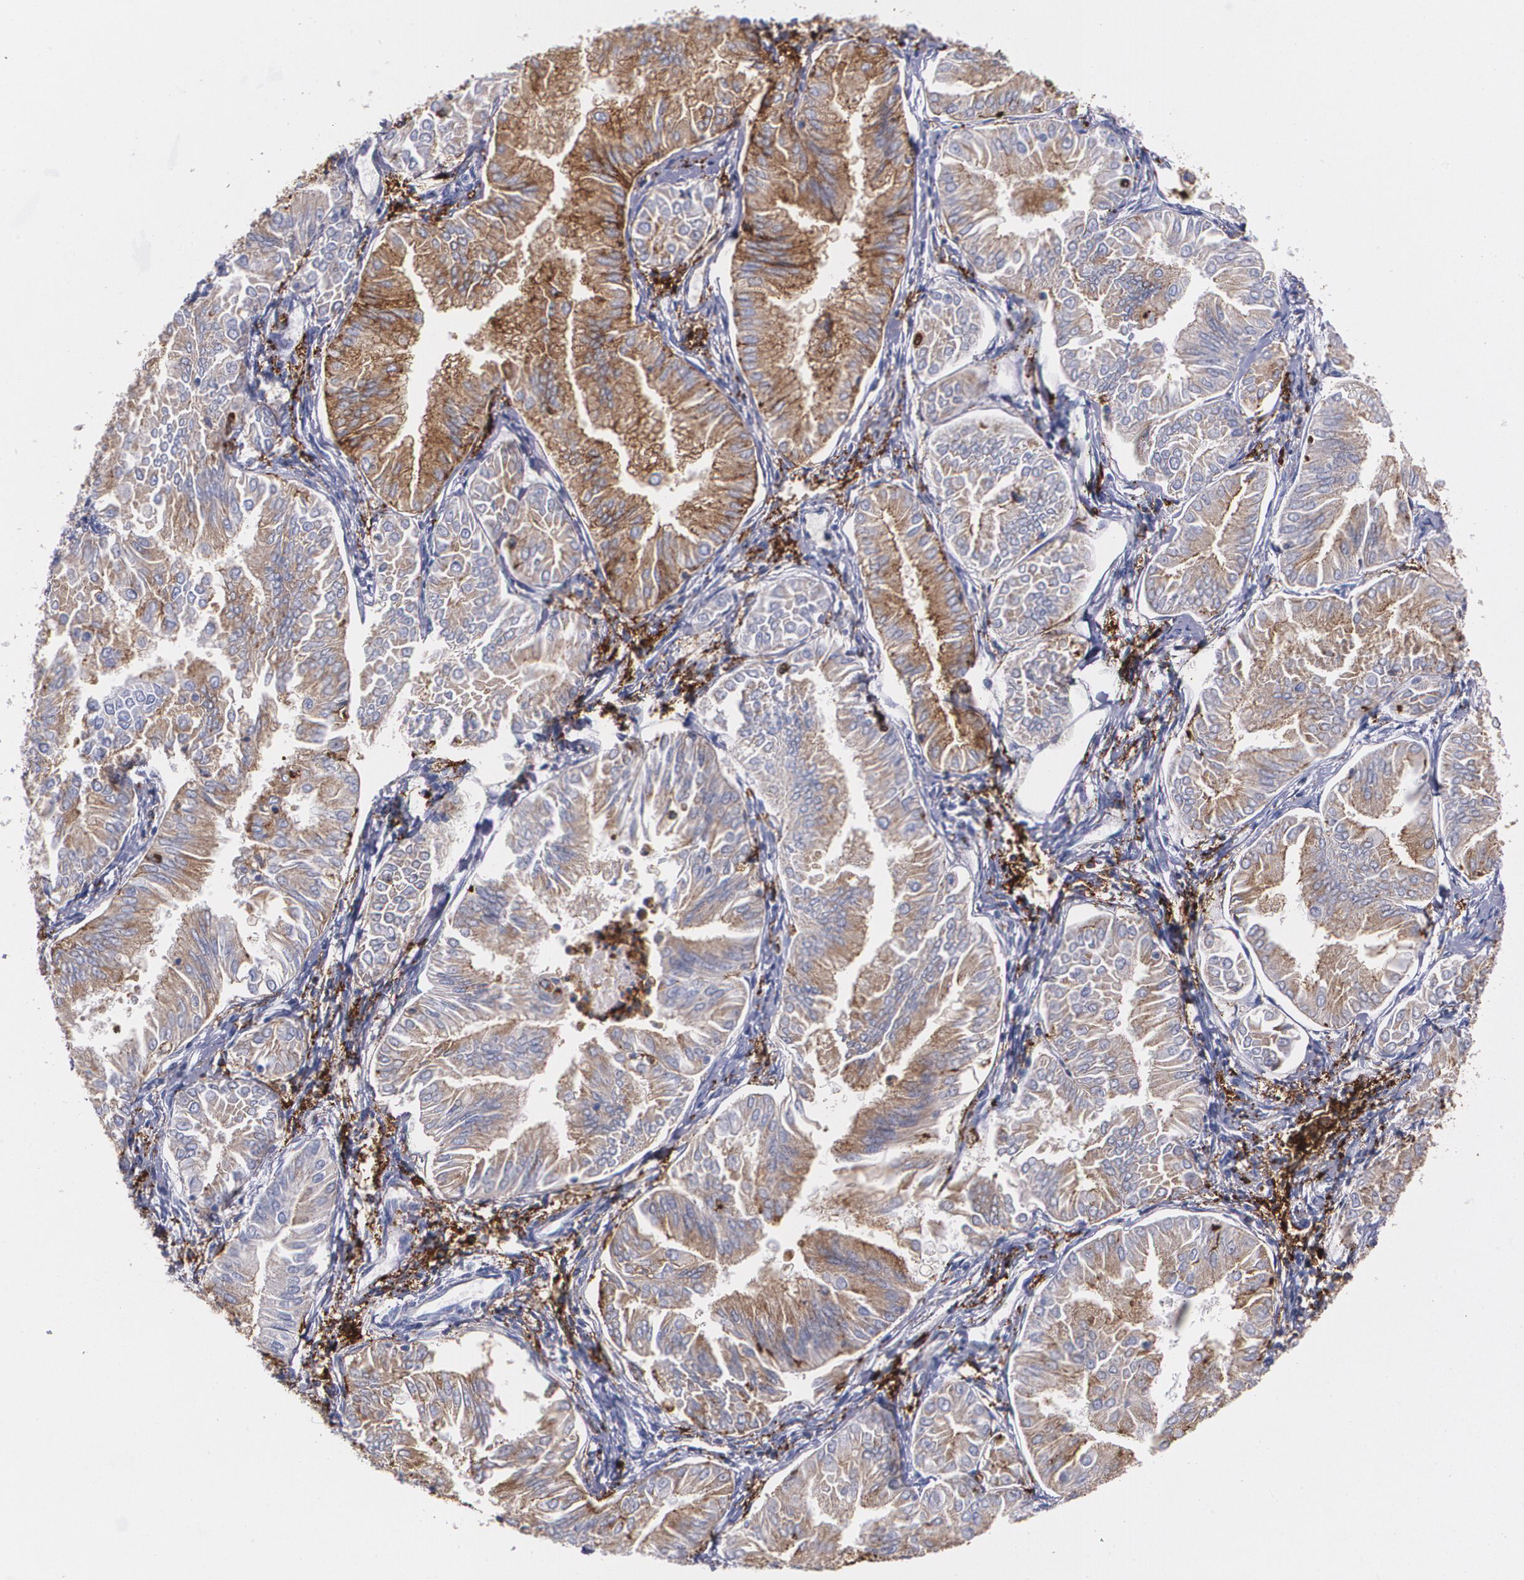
{"staining": {"intensity": "moderate", "quantity": "25%-75%", "location": "cytoplasmic/membranous"}, "tissue": "endometrial cancer", "cell_type": "Tumor cells", "image_type": "cancer", "snomed": [{"axis": "morphology", "description": "Adenocarcinoma, NOS"}, {"axis": "topography", "description": "Endometrium"}], "caption": "Immunohistochemistry staining of adenocarcinoma (endometrial), which shows medium levels of moderate cytoplasmic/membranous expression in approximately 25%-75% of tumor cells indicating moderate cytoplasmic/membranous protein positivity. The staining was performed using DAB (3,3'-diaminobenzidine) (brown) for protein detection and nuclei were counterstained in hematoxylin (blue).", "gene": "HLA-DRA", "patient": {"sex": "female", "age": 53}}